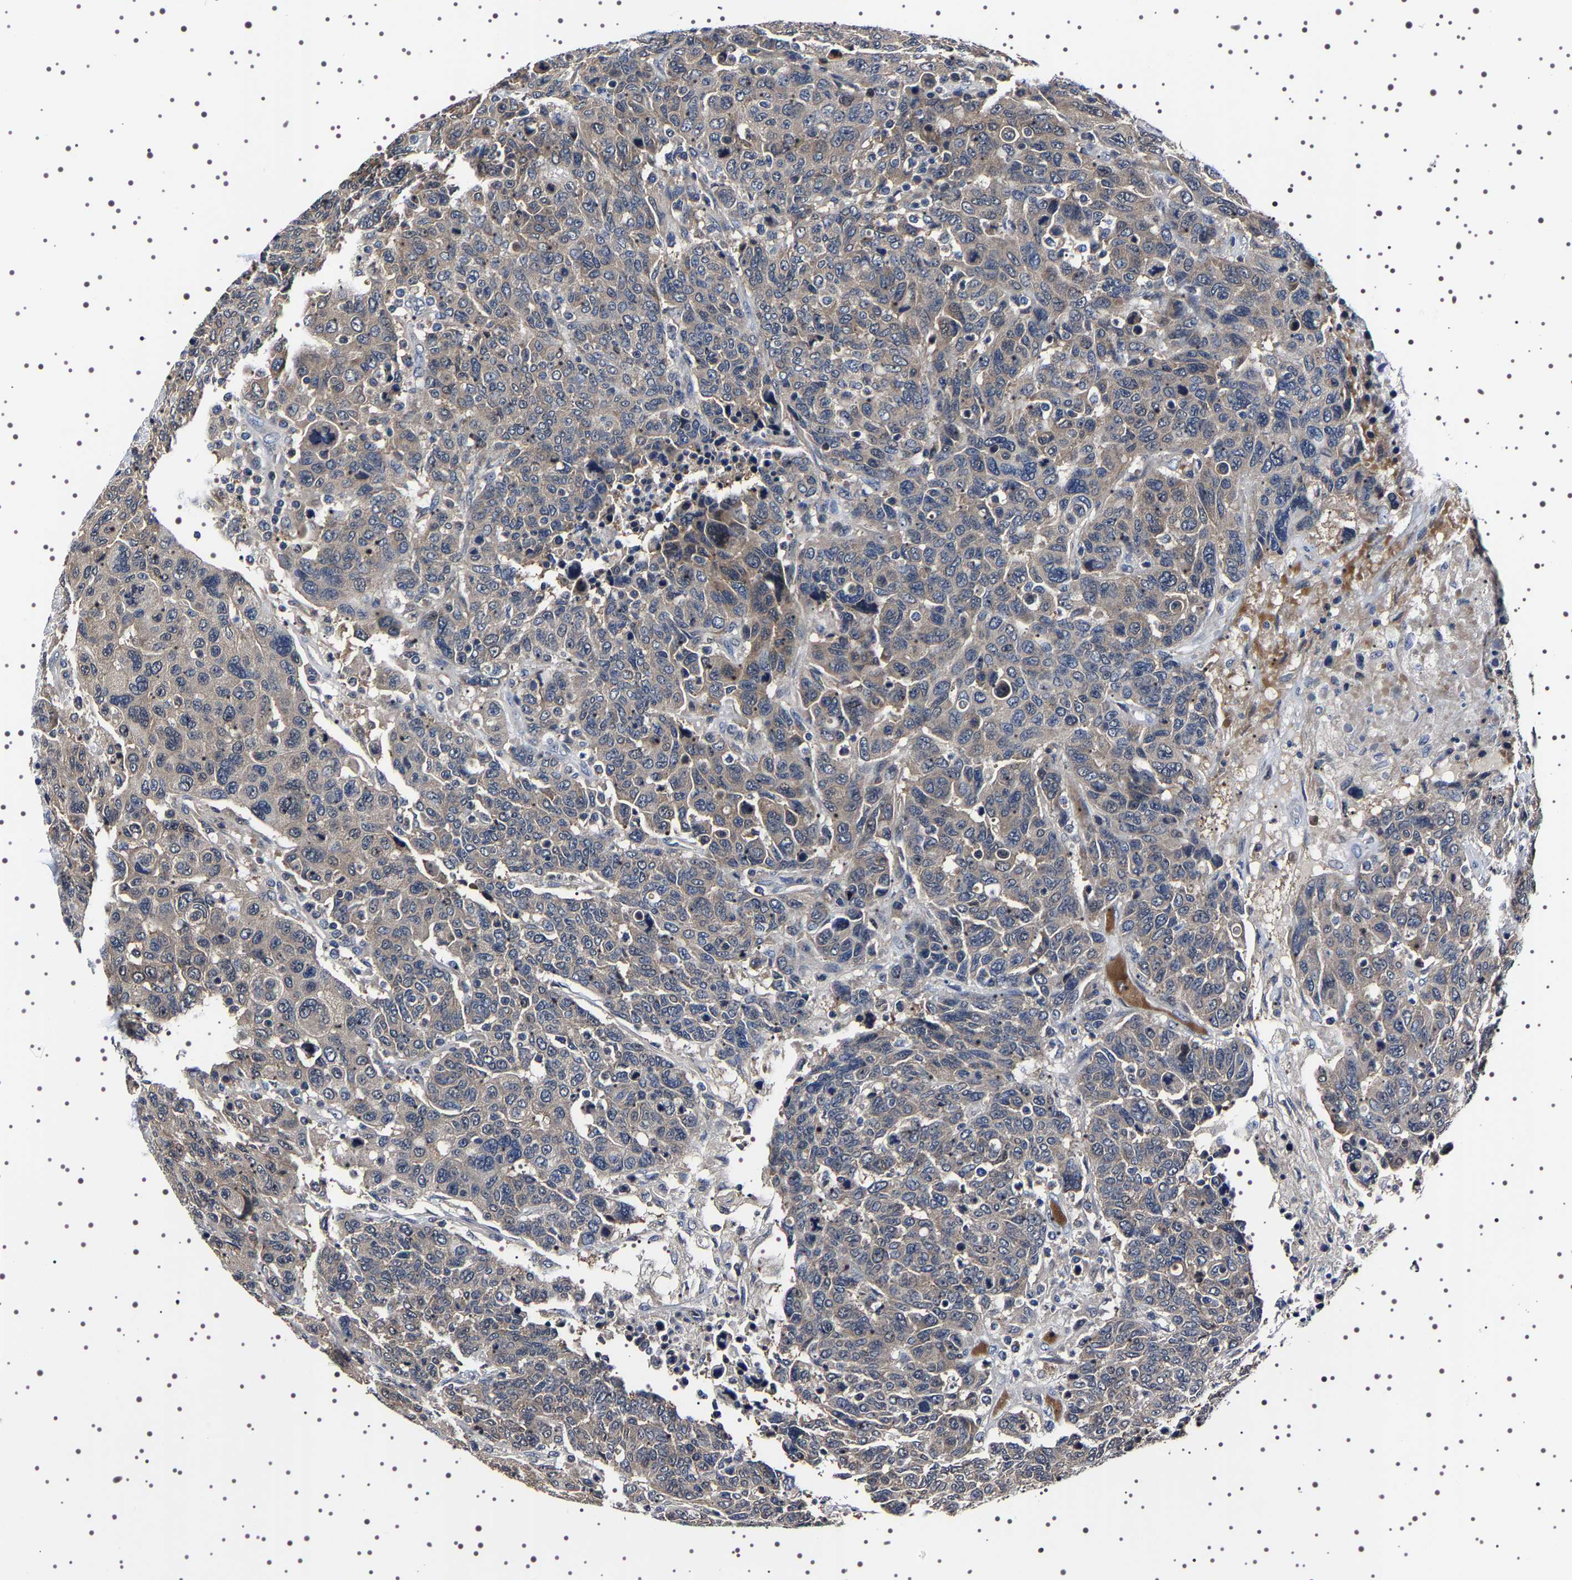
{"staining": {"intensity": "weak", "quantity": "25%-75%", "location": "cytoplasmic/membranous"}, "tissue": "breast cancer", "cell_type": "Tumor cells", "image_type": "cancer", "snomed": [{"axis": "morphology", "description": "Duct carcinoma"}, {"axis": "topography", "description": "Breast"}], "caption": "This histopathology image shows breast cancer (invasive ductal carcinoma) stained with immunohistochemistry (IHC) to label a protein in brown. The cytoplasmic/membranous of tumor cells show weak positivity for the protein. Nuclei are counter-stained blue.", "gene": "TARBP1", "patient": {"sex": "female", "age": 37}}